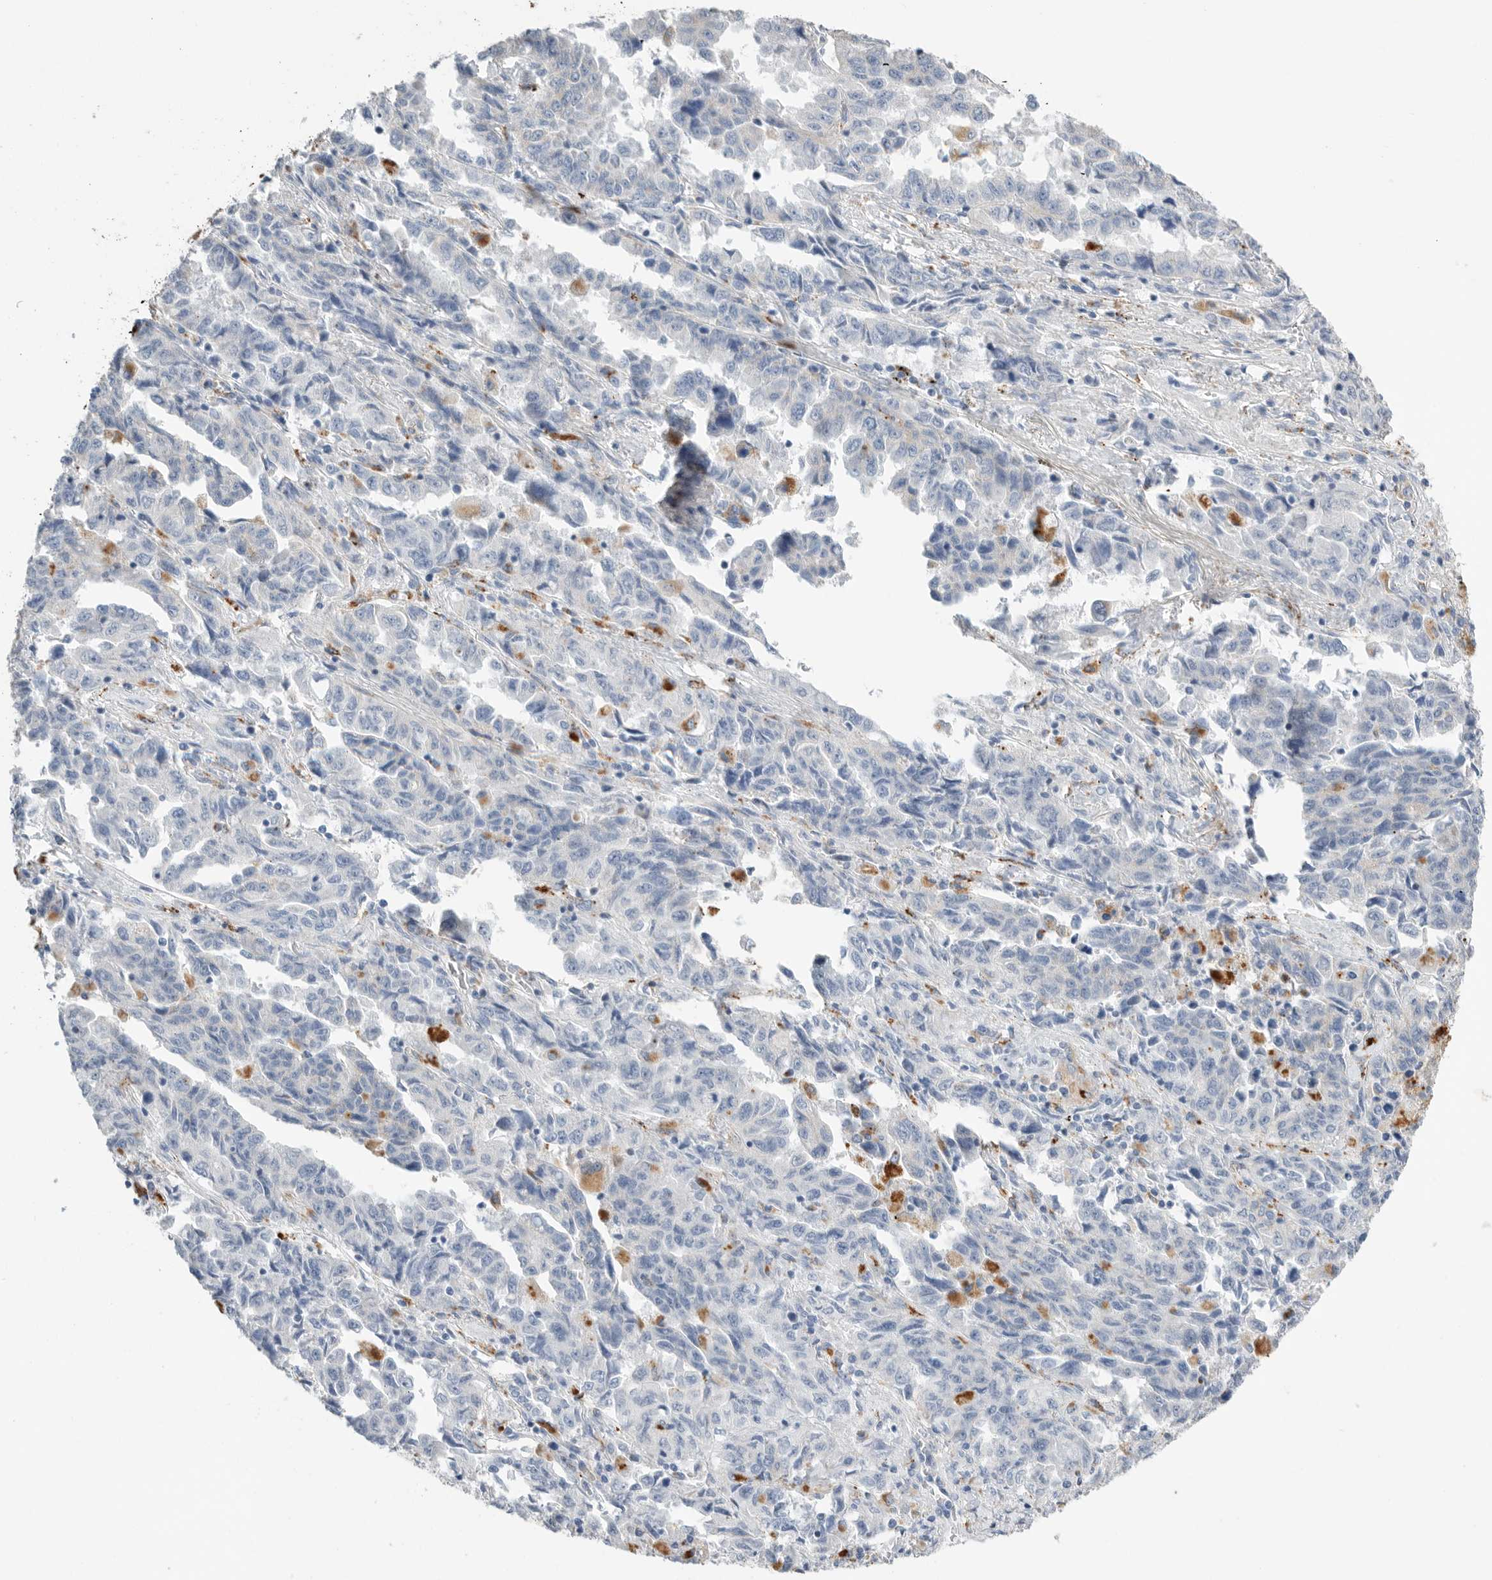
{"staining": {"intensity": "moderate", "quantity": "<25%", "location": "cytoplasmic/membranous"}, "tissue": "lung cancer", "cell_type": "Tumor cells", "image_type": "cancer", "snomed": [{"axis": "morphology", "description": "Adenocarcinoma, NOS"}, {"axis": "topography", "description": "Lung"}], "caption": "The image exhibits immunohistochemical staining of adenocarcinoma (lung). There is moderate cytoplasmic/membranous staining is identified in approximately <25% of tumor cells. (DAB (3,3'-diaminobenzidine) IHC with brightfield microscopy, high magnification).", "gene": "GGH", "patient": {"sex": "female", "age": 51}}